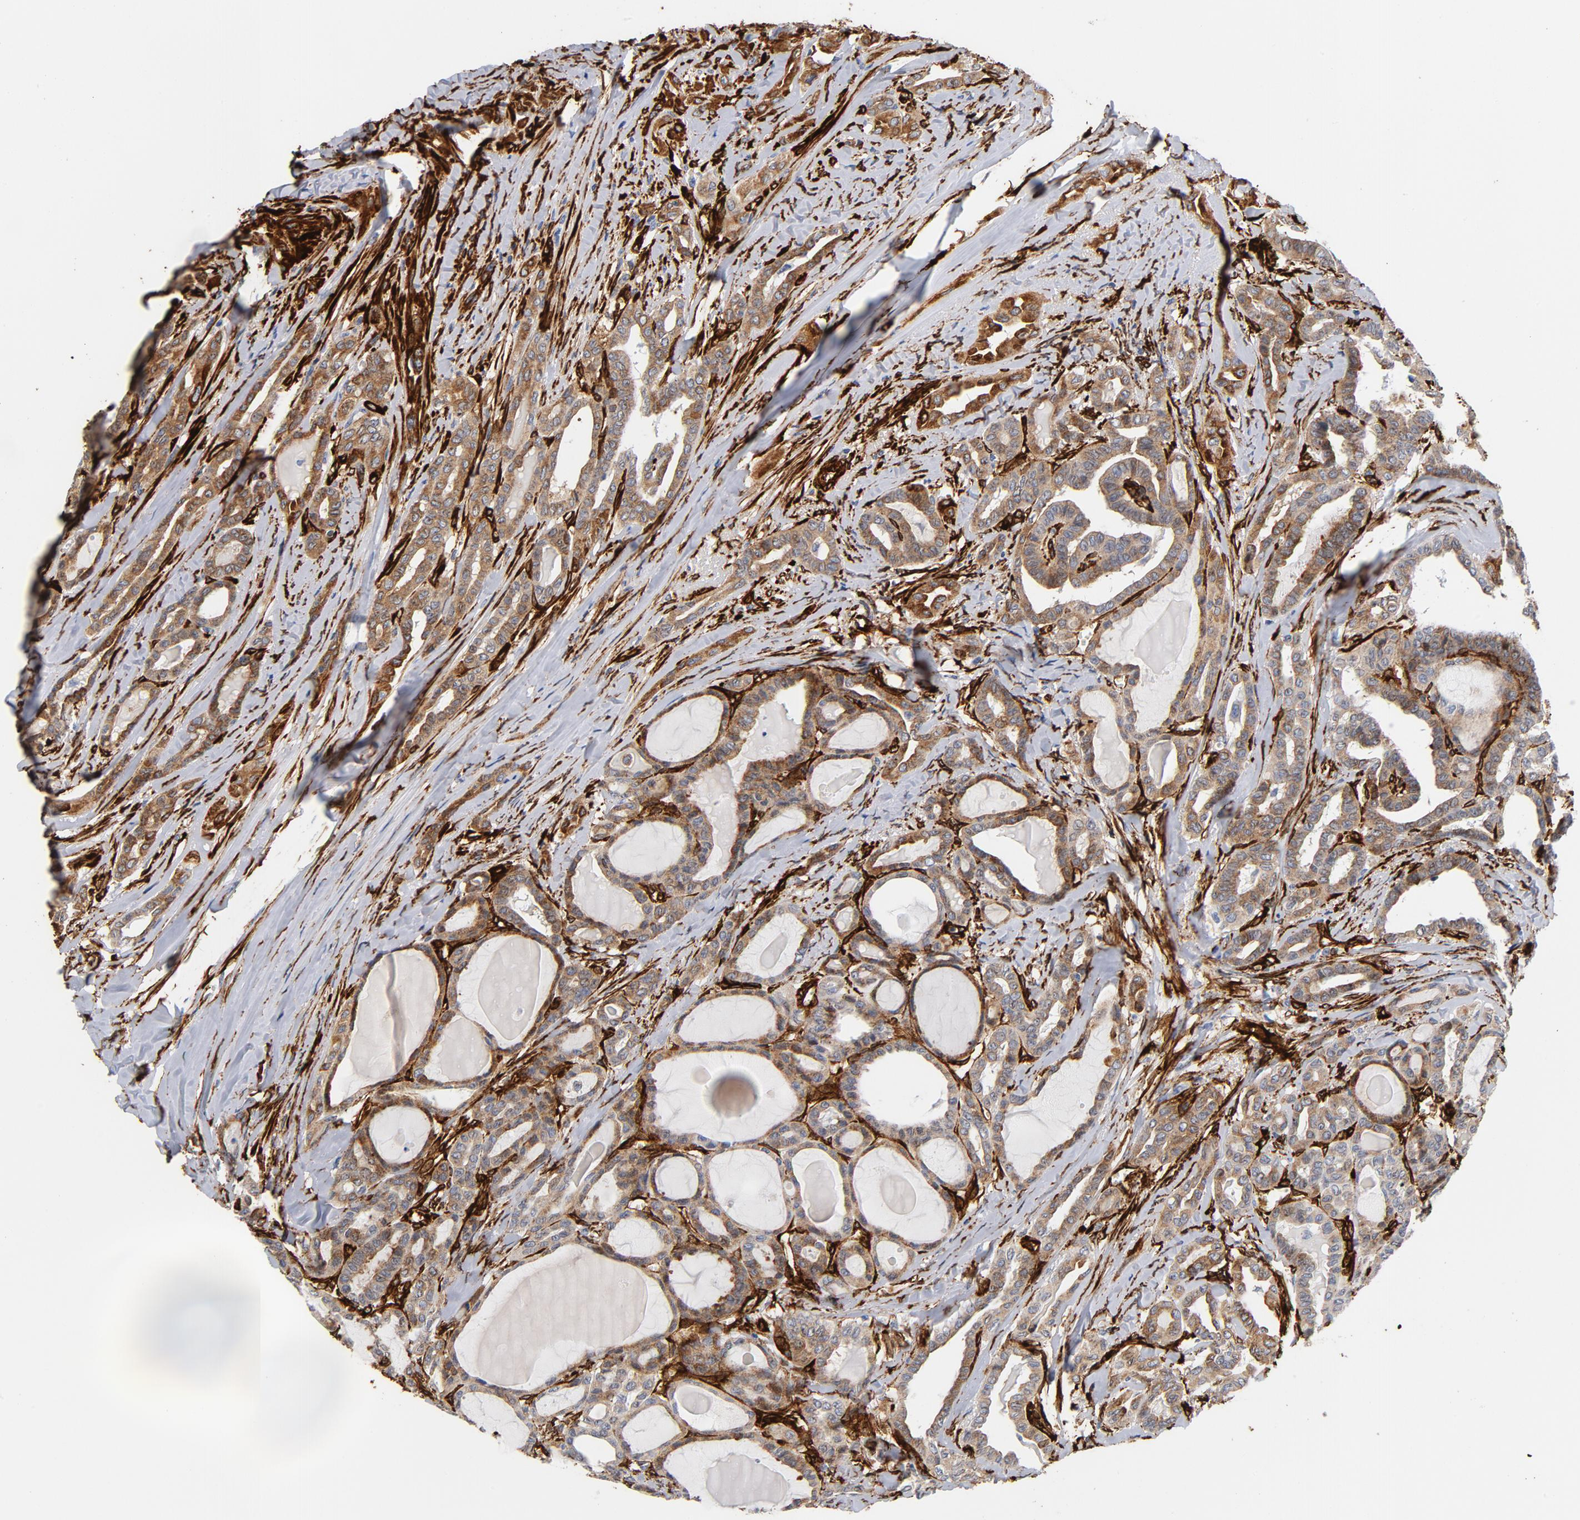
{"staining": {"intensity": "moderate", "quantity": ">75%", "location": "cytoplasmic/membranous"}, "tissue": "thyroid cancer", "cell_type": "Tumor cells", "image_type": "cancer", "snomed": [{"axis": "morphology", "description": "Carcinoma, NOS"}, {"axis": "topography", "description": "Thyroid gland"}], "caption": "An image showing moderate cytoplasmic/membranous positivity in about >75% of tumor cells in thyroid carcinoma, as visualized by brown immunohistochemical staining.", "gene": "SERPINH1", "patient": {"sex": "female", "age": 91}}